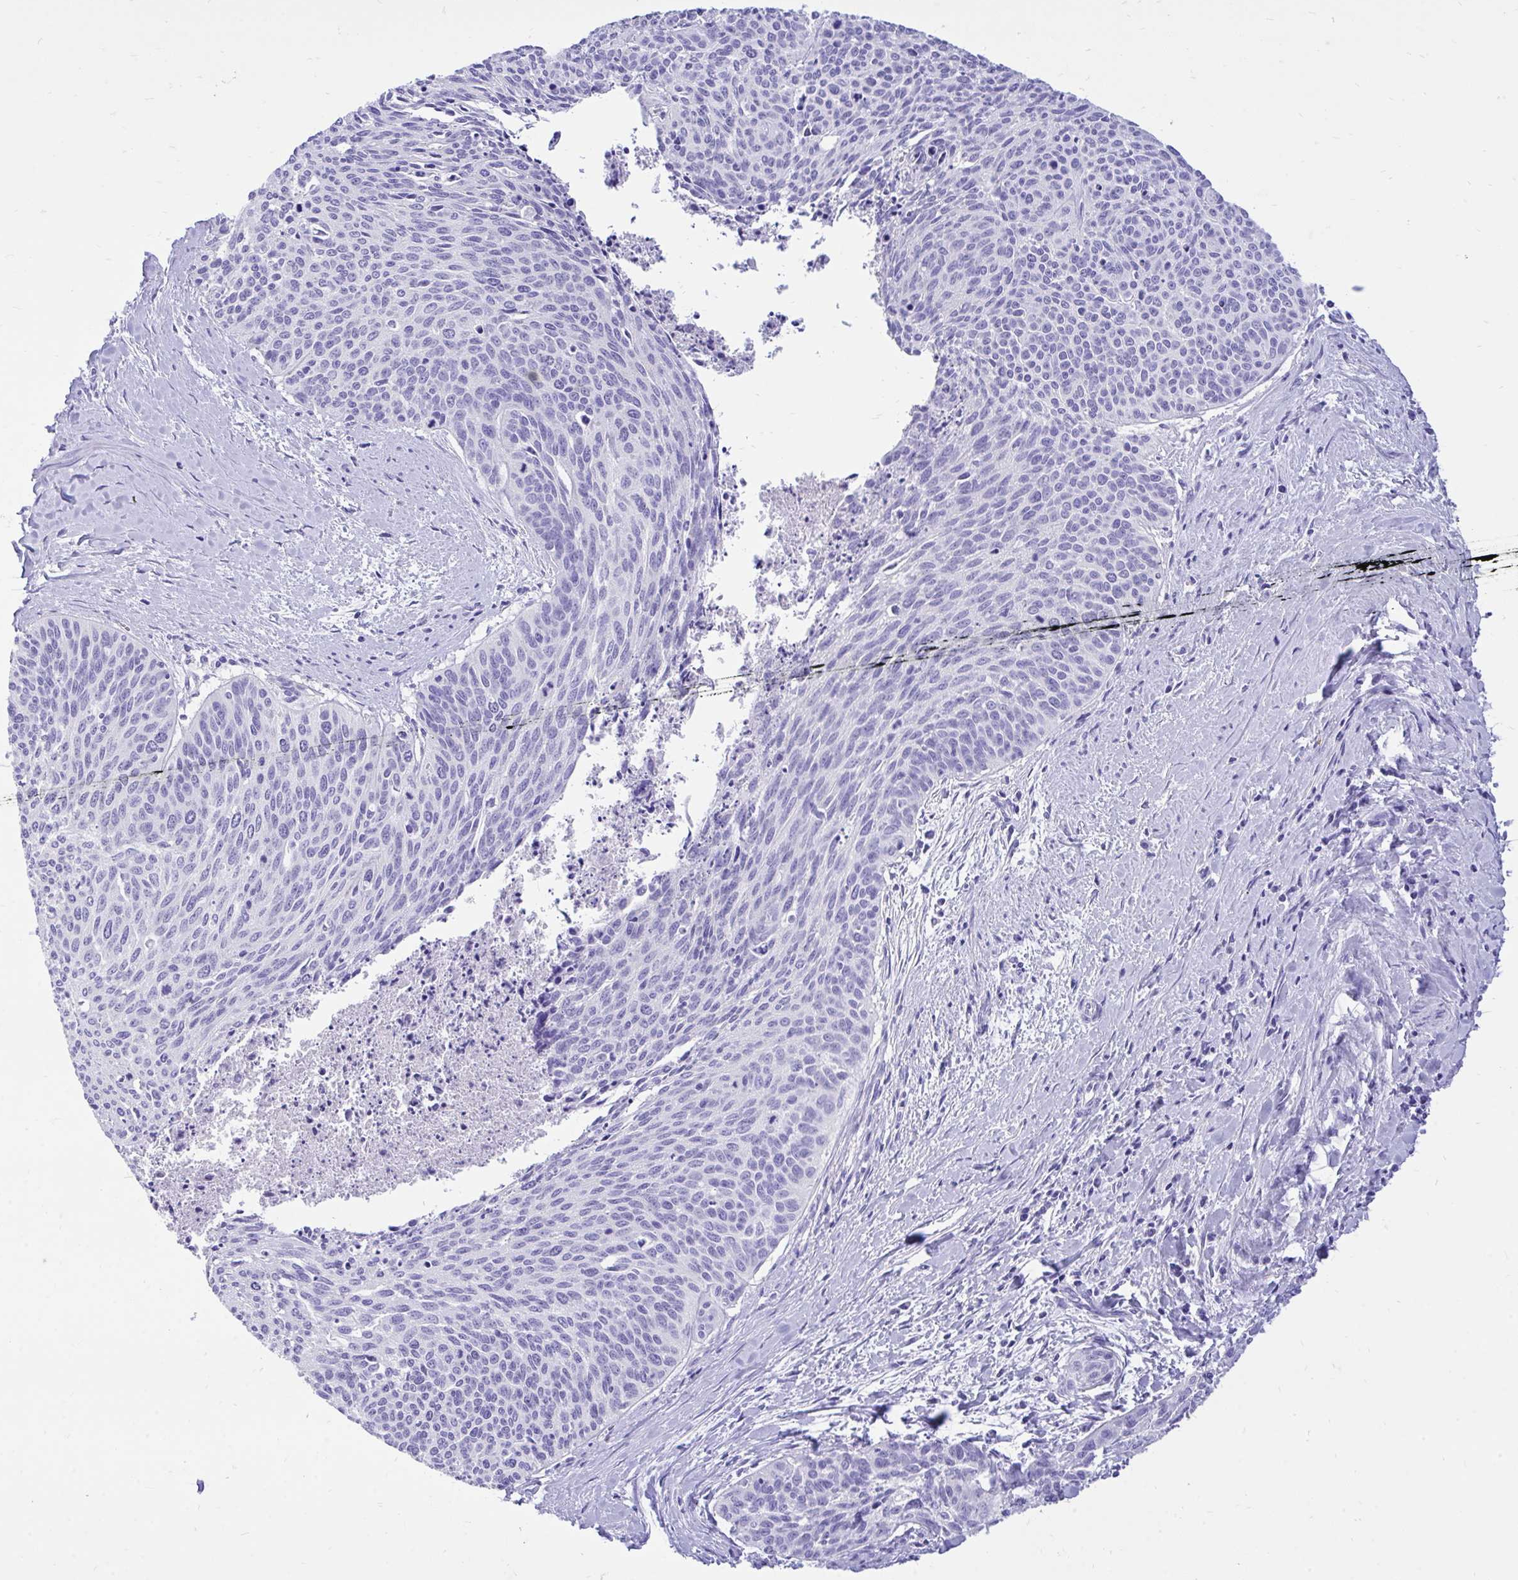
{"staining": {"intensity": "negative", "quantity": "none", "location": "none"}, "tissue": "cervical cancer", "cell_type": "Tumor cells", "image_type": "cancer", "snomed": [{"axis": "morphology", "description": "Squamous cell carcinoma, NOS"}, {"axis": "topography", "description": "Cervix"}], "caption": "Cervical squamous cell carcinoma stained for a protein using immunohistochemistry (IHC) exhibits no staining tumor cells.", "gene": "MON1A", "patient": {"sex": "female", "age": 55}}